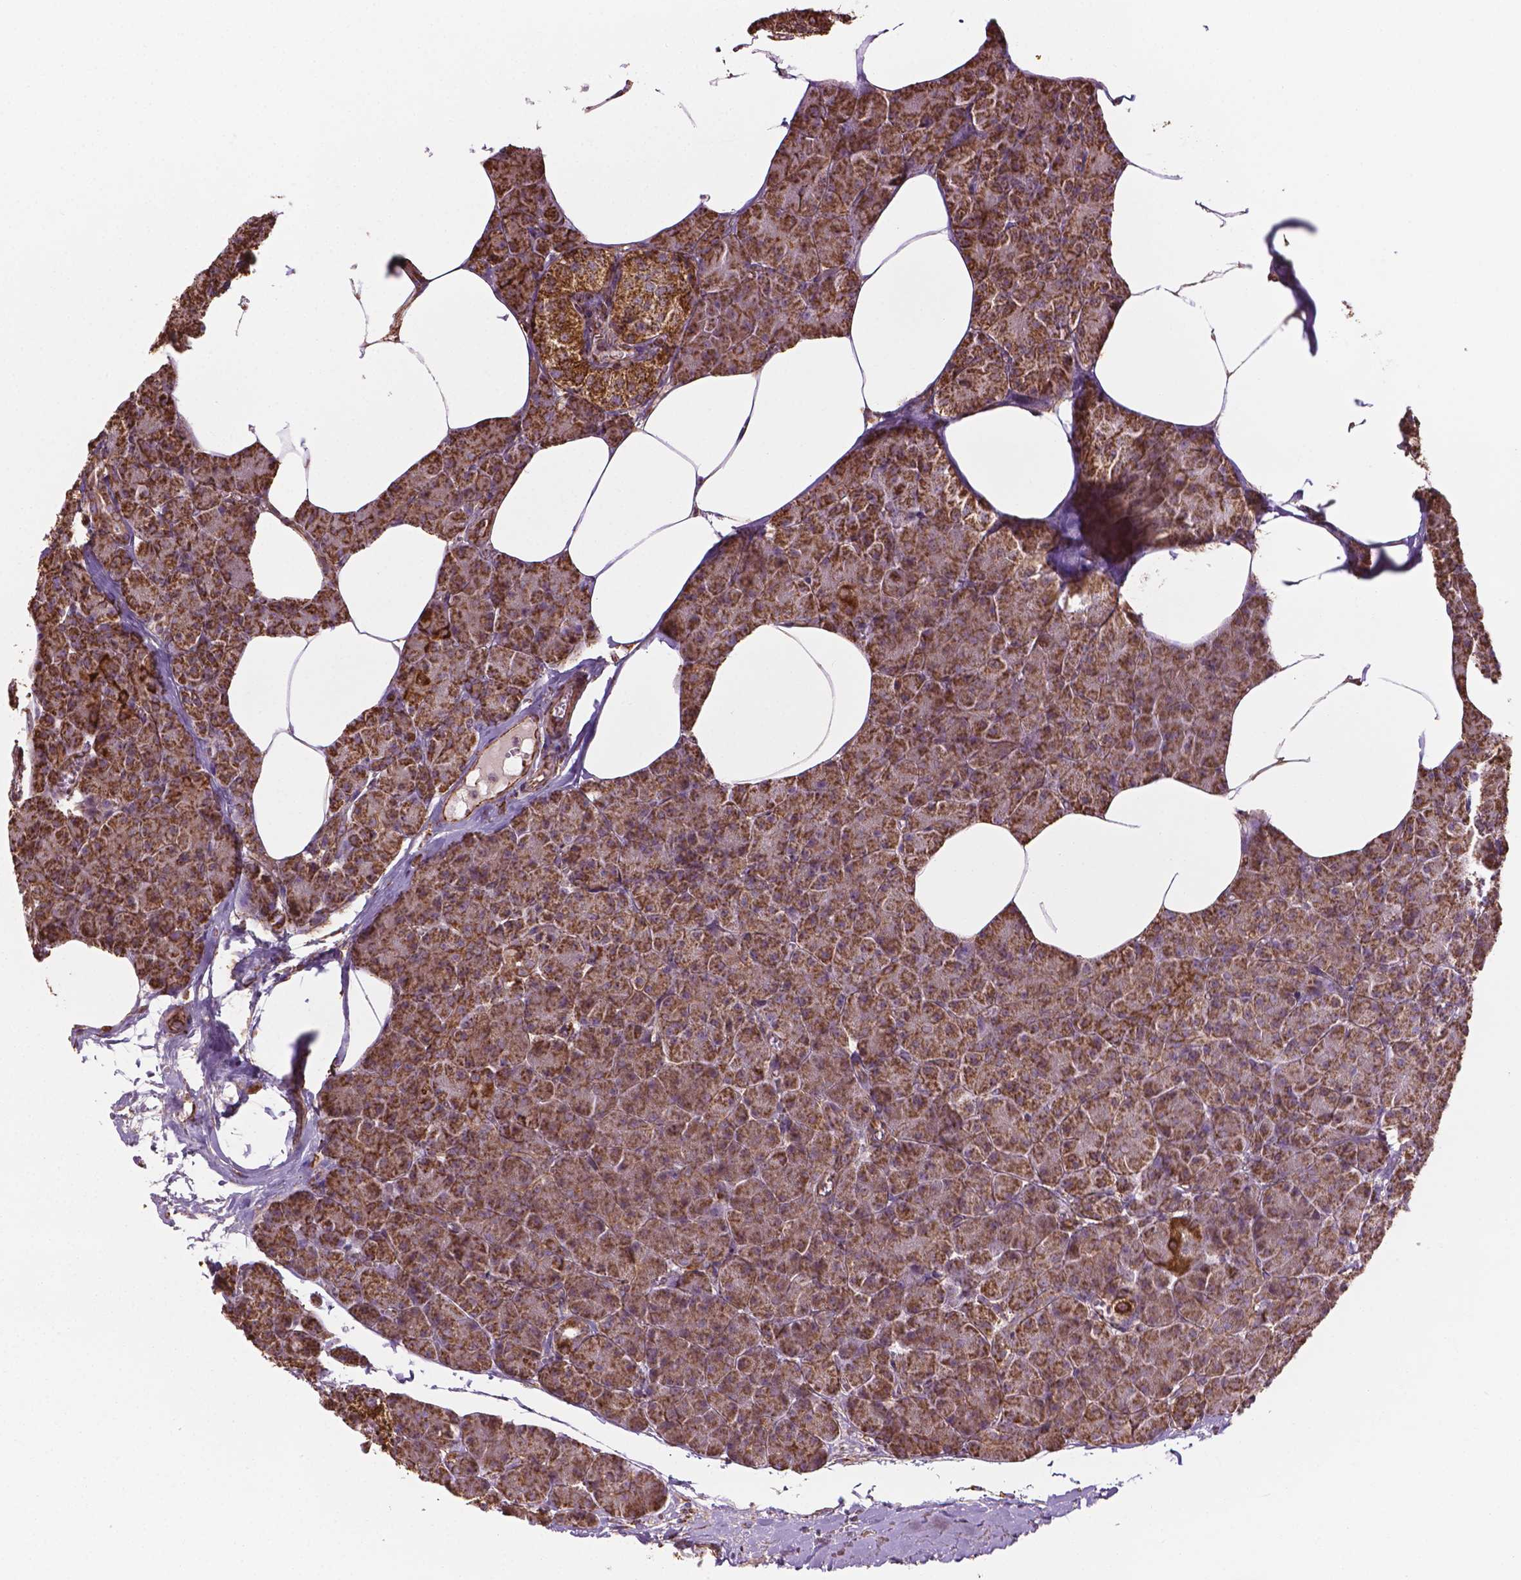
{"staining": {"intensity": "moderate", "quantity": ">75%", "location": "cytoplasmic/membranous"}, "tissue": "pancreas", "cell_type": "Exocrine glandular cells", "image_type": "normal", "snomed": [{"axis": "morphology", "description": "Normal tissue, NOS"}, {"axis": "topography", "description": "Pancreas"}], "caption": "Moderate cytoplasmic/membranous positivity for a protein is seen in about >75% of exocrine glandular cells of benign pancreas using immunohistochemistry (IHC).", "gene": "HS3ST3A1", "patient": {"sex": "female", "age": 45}}